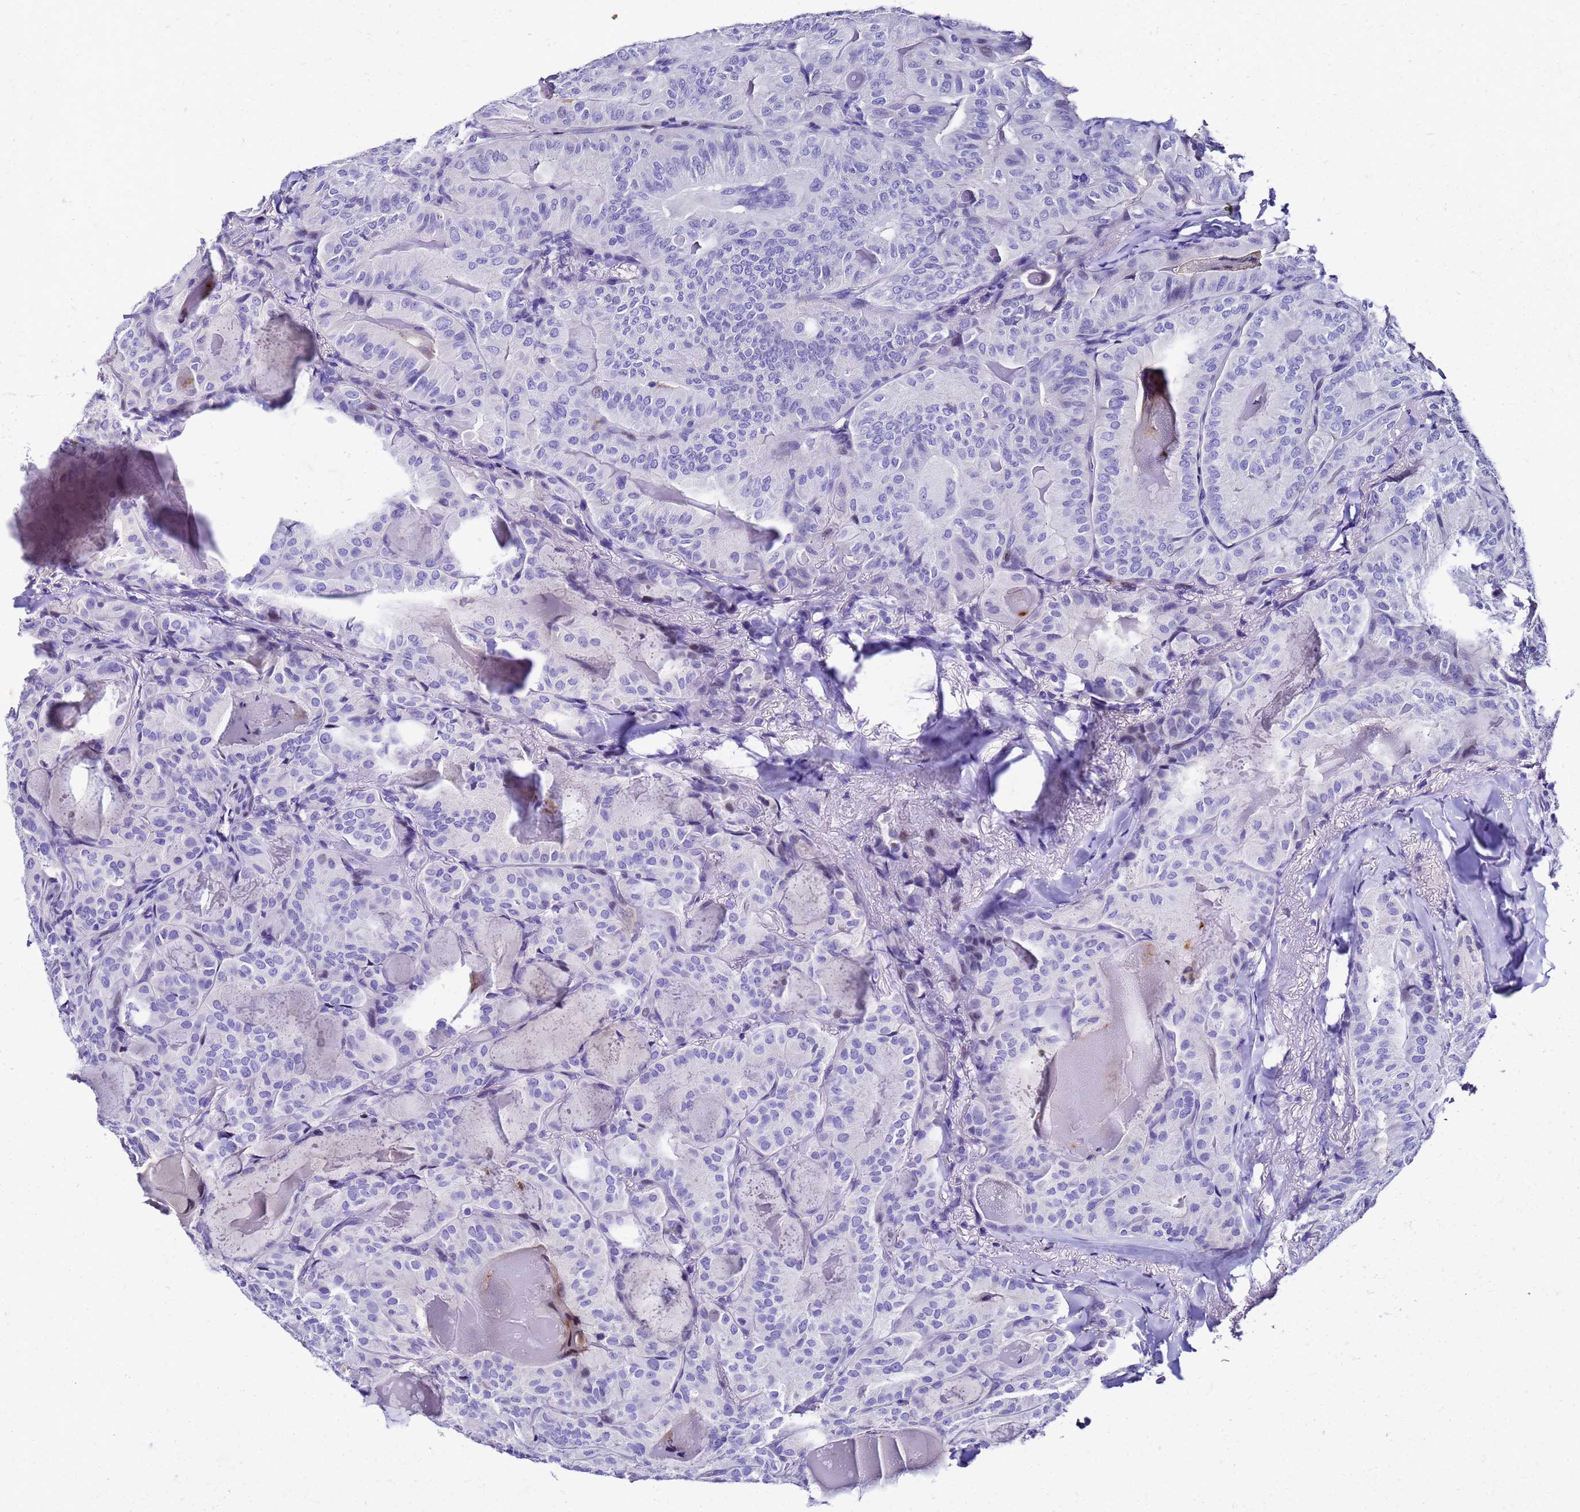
{"staining": {"intensity": "negative", "quantity": "none", "location": "none"}, "tissue": "thyroid cancer", "cell_type": "Tumor cells", "image_type": "cancer", "snomed": [{"axis": "morphology", "description": "Papillary adenocarcinoma, NOS"}, {"axis": "topography", "description": "Thyroid gland"}], "caption": "Immunohistochemistry (IHC) image of human papillary adenocarcinoma (thyroid) stained for a protein (brown), which reveals no expression in tumor cells.", "gene": "SMIM21", "patient": {"sex": "female", "age": 68}}